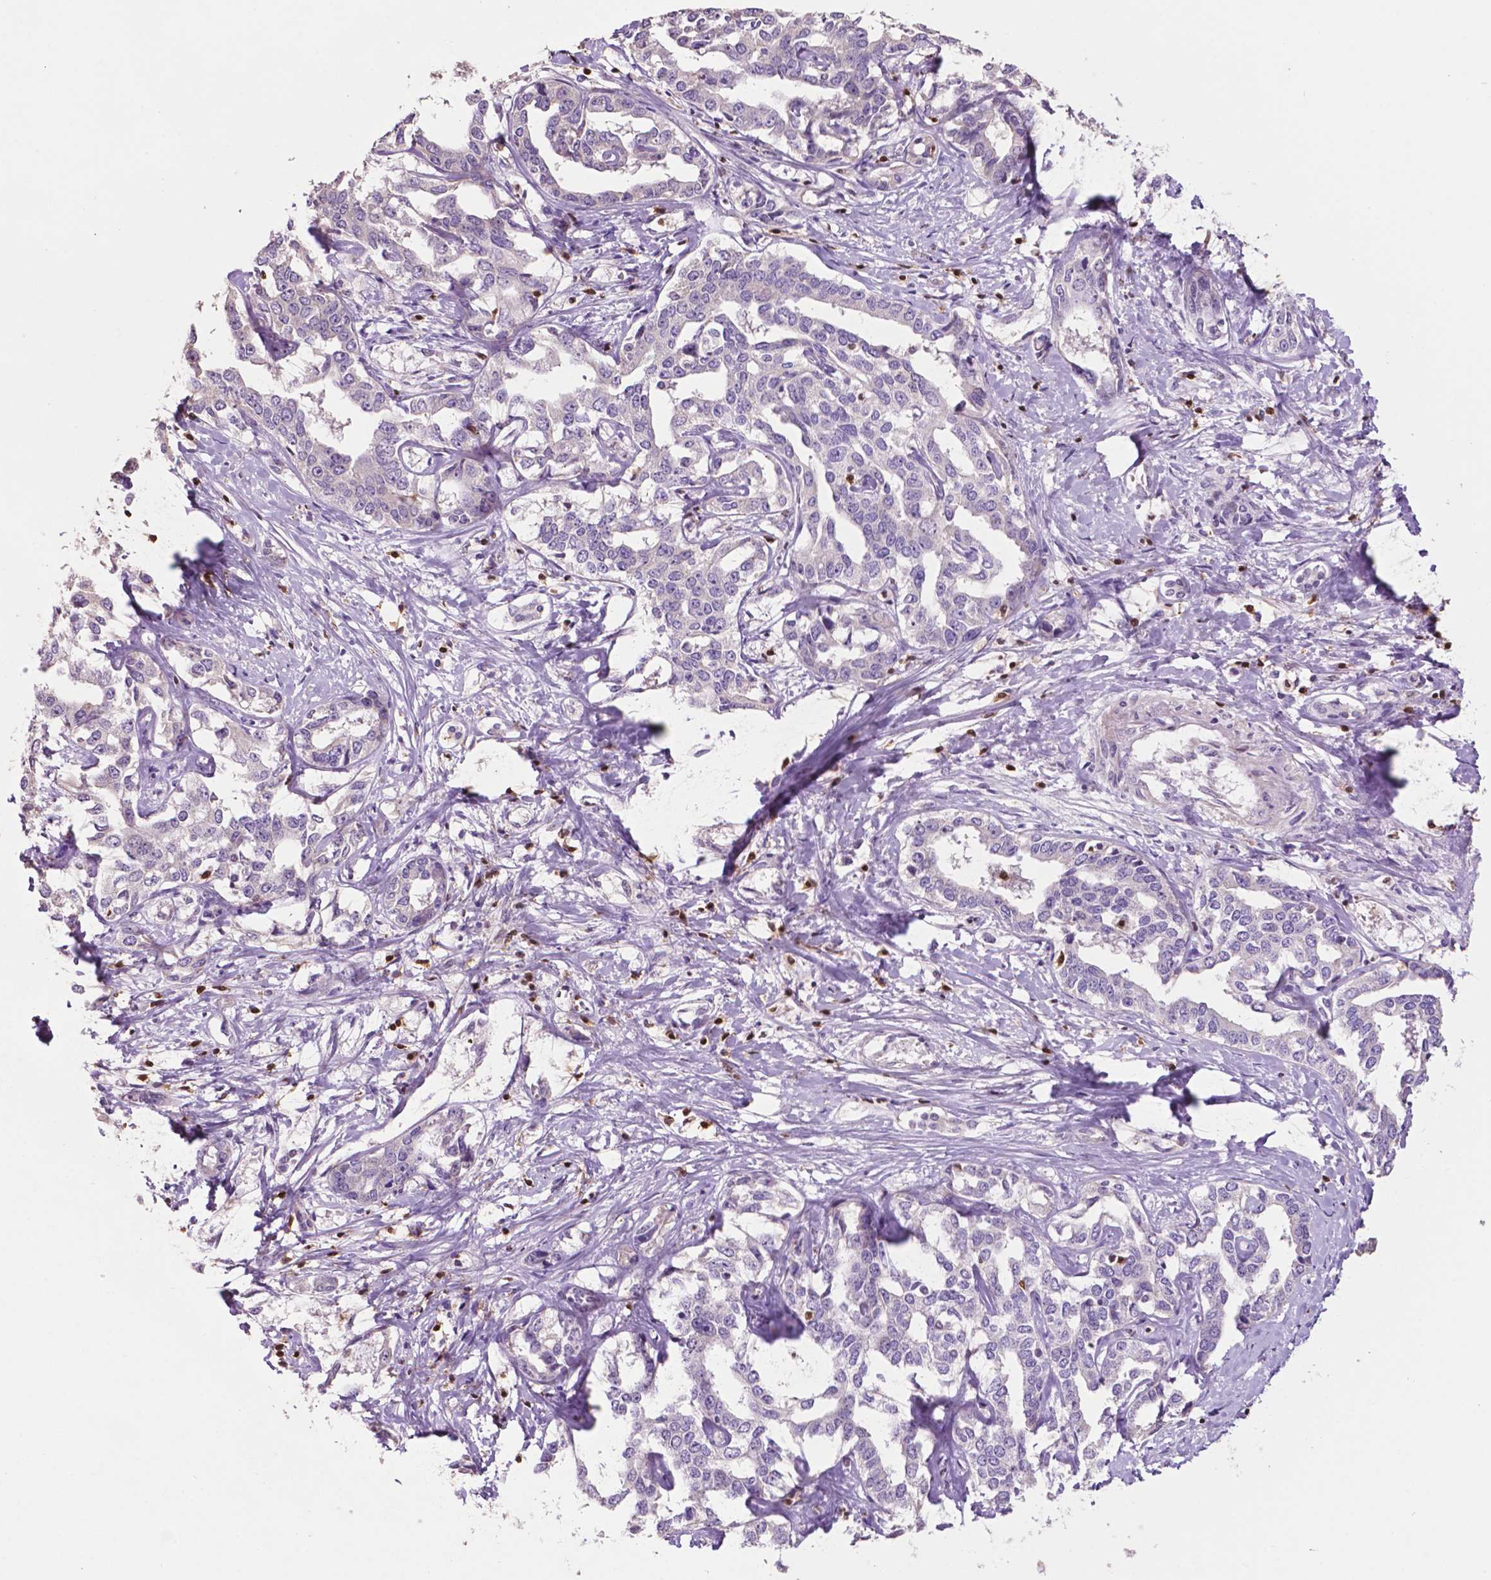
{"staining": {"intensity": "negative", "quantity": "none", "location": "none"}, "tissue": "liver cancer", "cell_type": "Tumor cells", "image_type": "cancer", "snomed": [{"axis": "morphology", "description": "Cholangiocarcinoma"}, {"axis": "topography", "description": "Liver"}], "caption": "Immunohistochemistry histopathology image of liver cancer stained for a protein (brown), which displays no positivity in tumor cells. (Stains: DAB immunohistochemistry (IHC) with hematoxylin counter stain, Microscopy: brightfield microscopy at high magnification).", "gene": "TBC1D10C", "patient": {"sex": "male", "age": 59}}